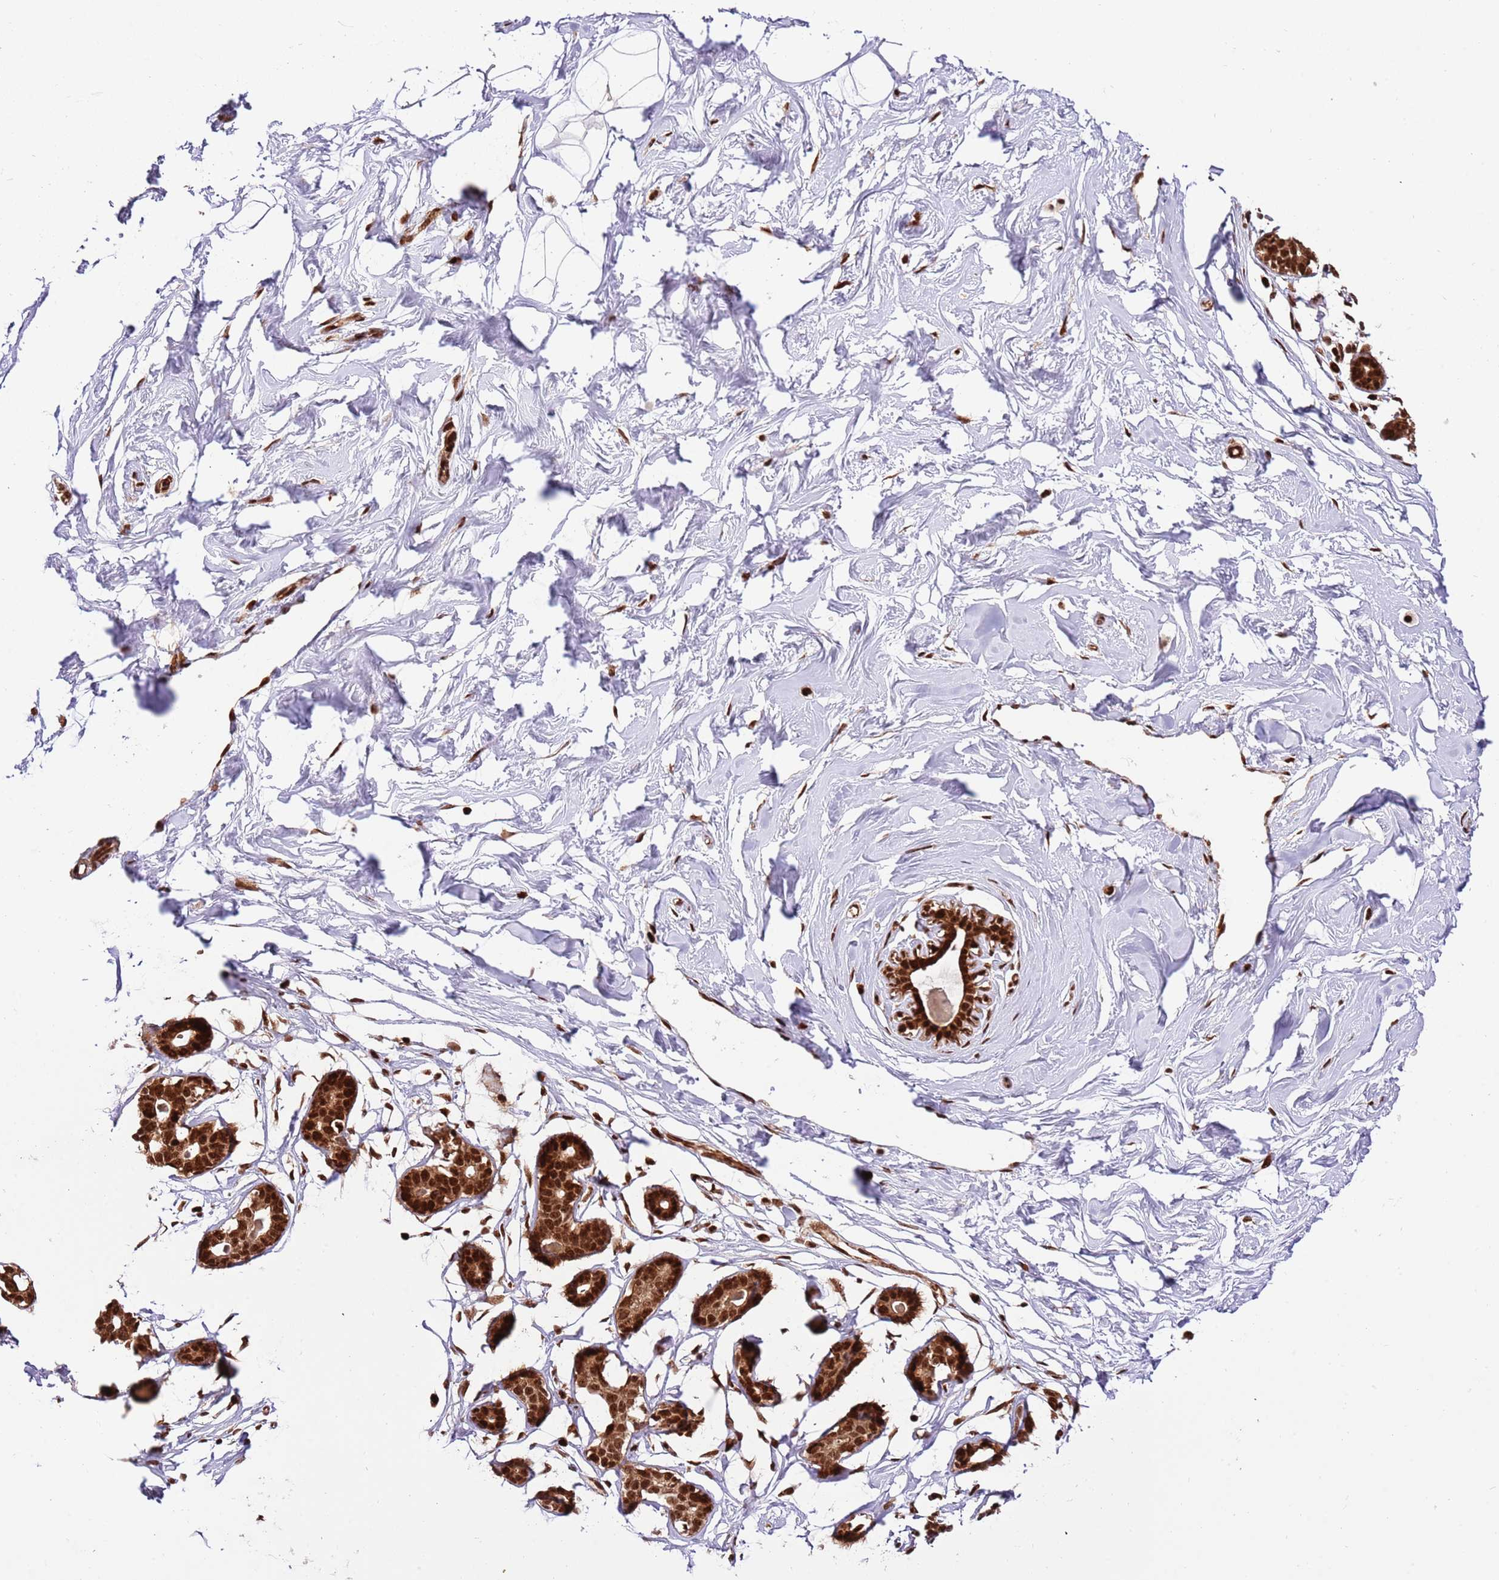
{"staining": {"intensity": "moderate", "quantity": ">75%", "location": "nuclear"}, "tissue": "breast", "cell_type": "Adipocytes", "image_type": "normal", "snomed": [{"axis": "morphology", "description": "Normal tissue, NOS"}, {"axis": "morphology", "description": "Adenoma, NOS"}, {"axis": "topography", "description": "Breast"}], "caption": "Immunohistochemical staining of benign breast reveals moderate nuclear protein expression in approximately >75% of adipocytes. The staining was performed using DAB (3,3'-diaminobenzidine) to visualize the protein expression in brown, while the nuclei were stained in blue with hematoxylin (Magnification: 20x).", "gene": "RIF1", "patient": {"sex": "female", "age": 23}}